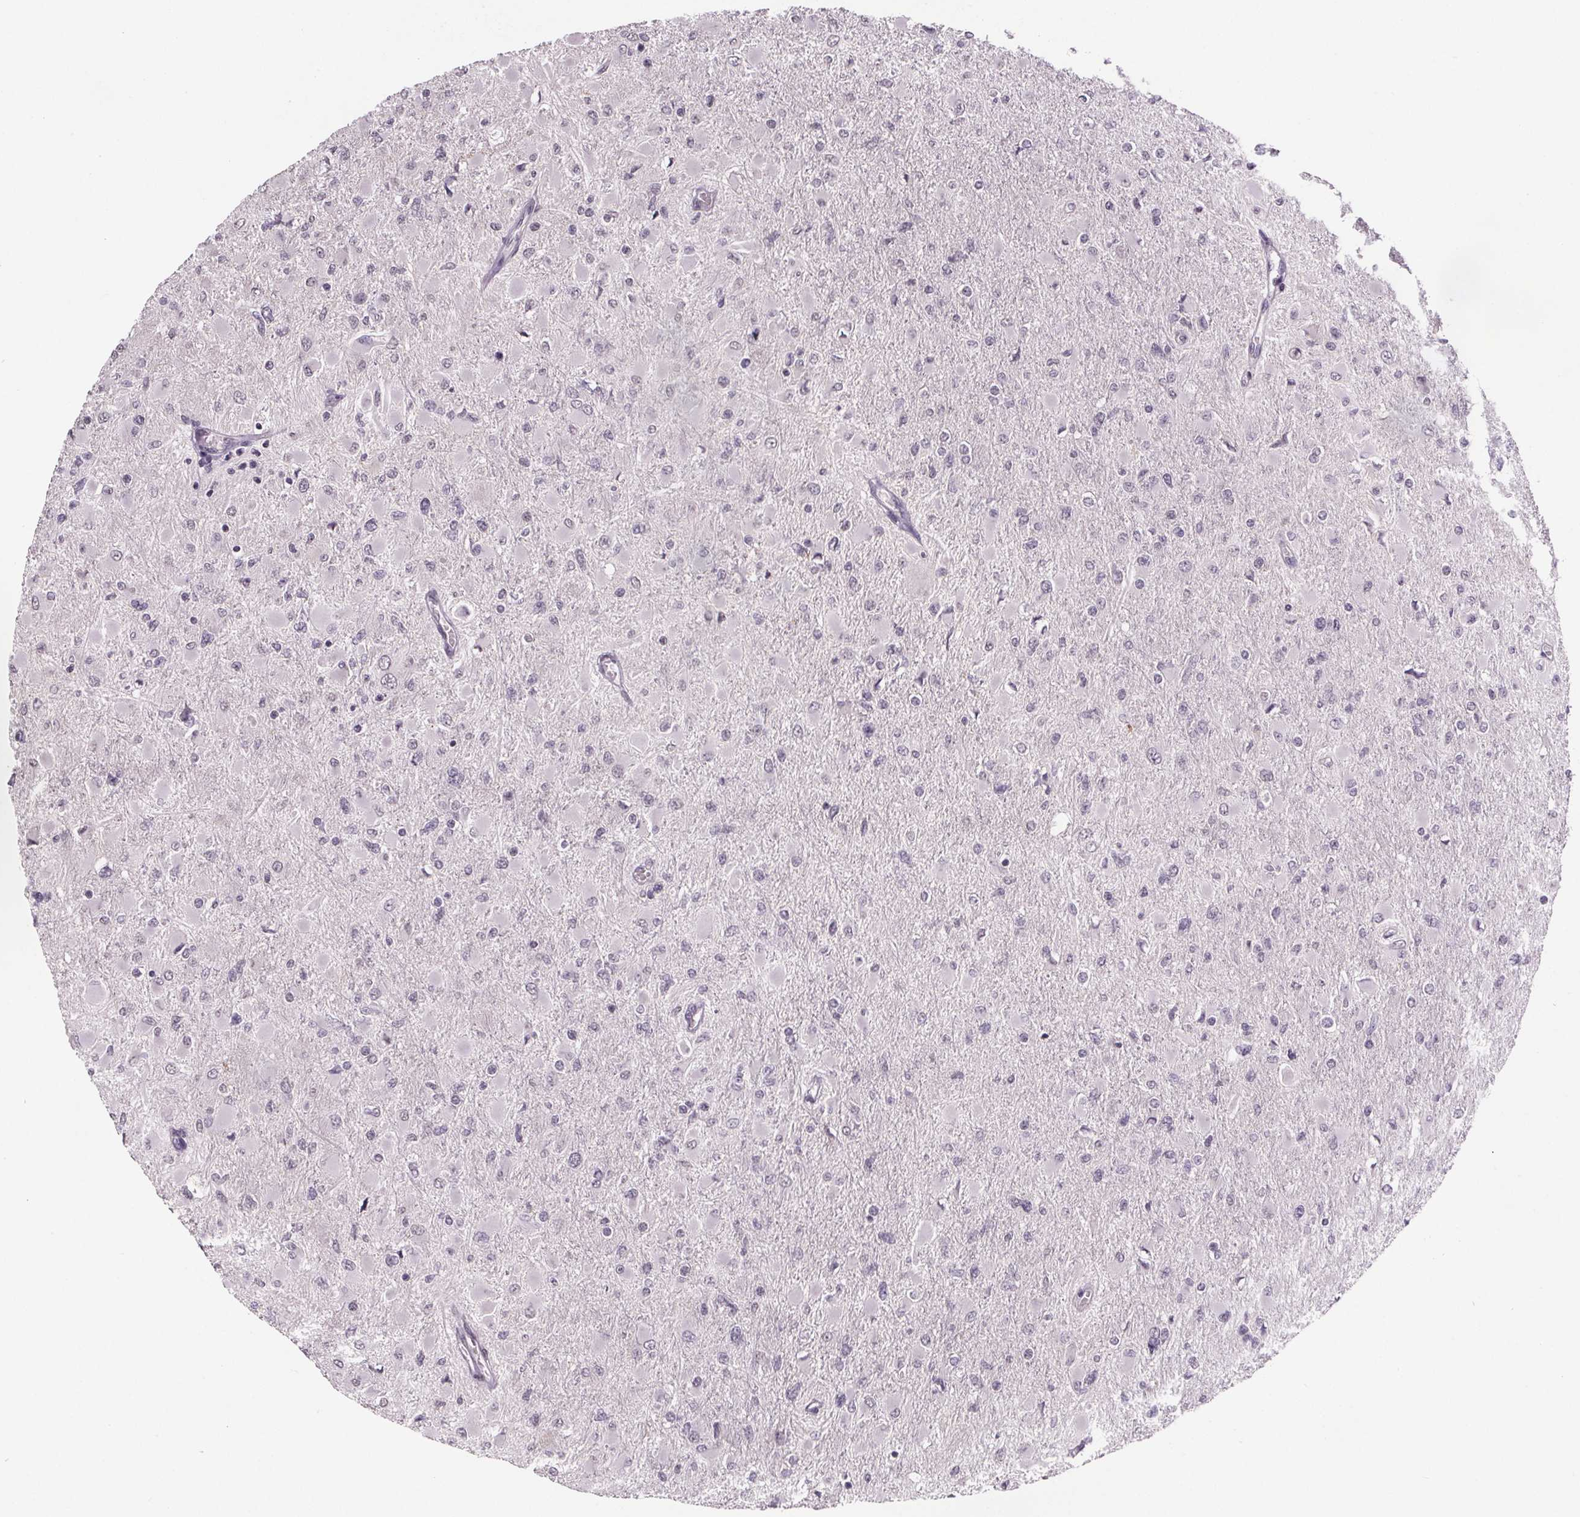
{"staining": {"intensity": "negative", "quantity": "none", "location": "none"}, "tissue": "glioma", "cell_type": "Tumor cells", "image_type": "cancer", "snomed": [{"axis": "morphology", "description": "Glioma, malignant, High grade"}, {"axis": "topography", "description": "Cerebral cortex"}], "caption": "Protein analysis of malignant glioma (high-grade) reveals no significant staining in tumor cells.", "gene": "NKX6-1", "patient": {"sex": "female", "age": 36}}